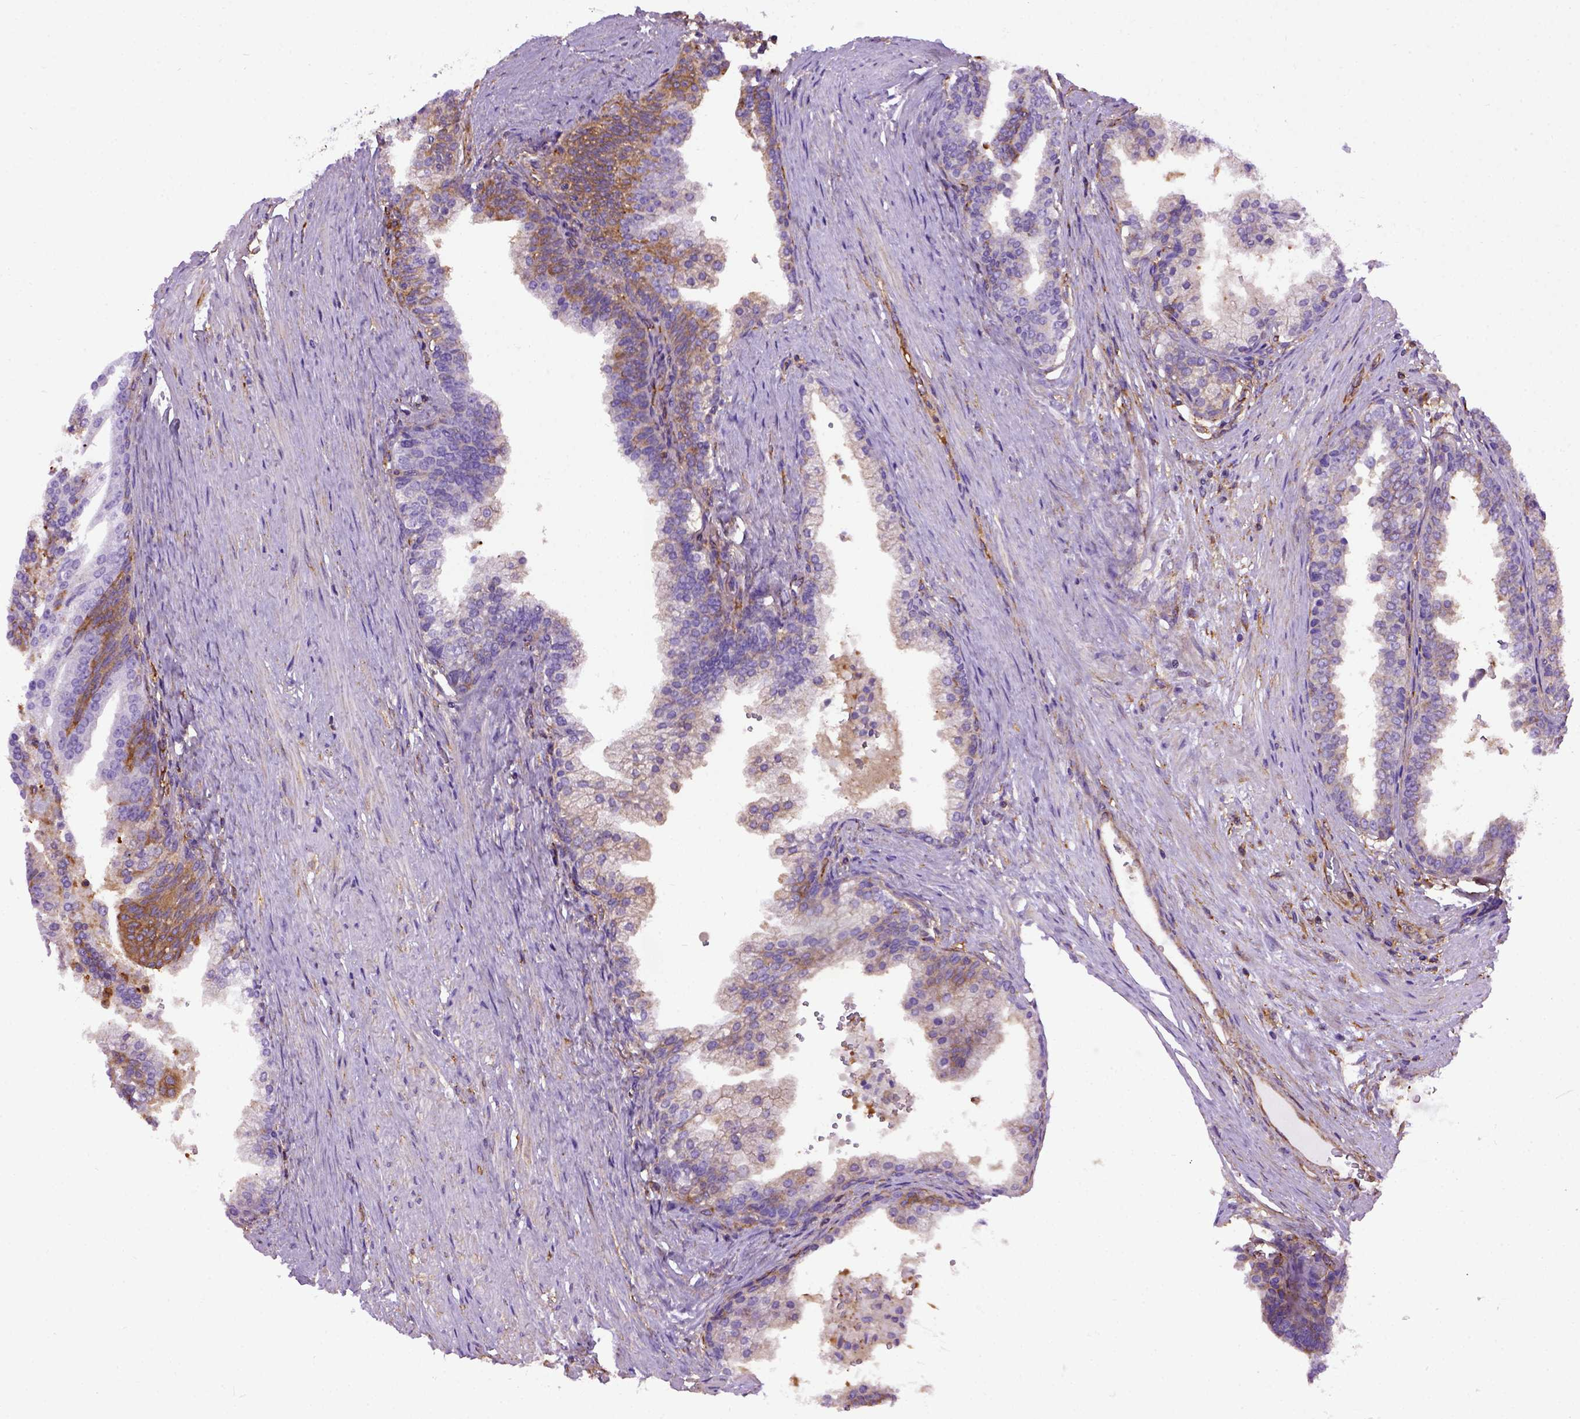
{"staining": {"intensity": "moderate", "quantity": "<25%", "location": "cytoplasmic/membranous"}, "tissue": "prostate cancer", "cell_type": "Tumor cells", "image_type": "cancer", "snomed": [{"axis": "morphology", "description": "Adenocarcinoma, NOS"}, {"axis": "topography", "description": "Prostate and seminal vesicle, NOS"}, {"axis": "topography", "description": "Prostate"}], "caption": "Protein expression analysis of human prostate adenocarcinoma reveals moderate cytoplasmic/membranous positivity in approximately <25% of tumor cells. (Brightfield microscopy of DAB IHC at high magnification).", "gene": "MVP", "patient": {"sex": "male", "age": 44}}